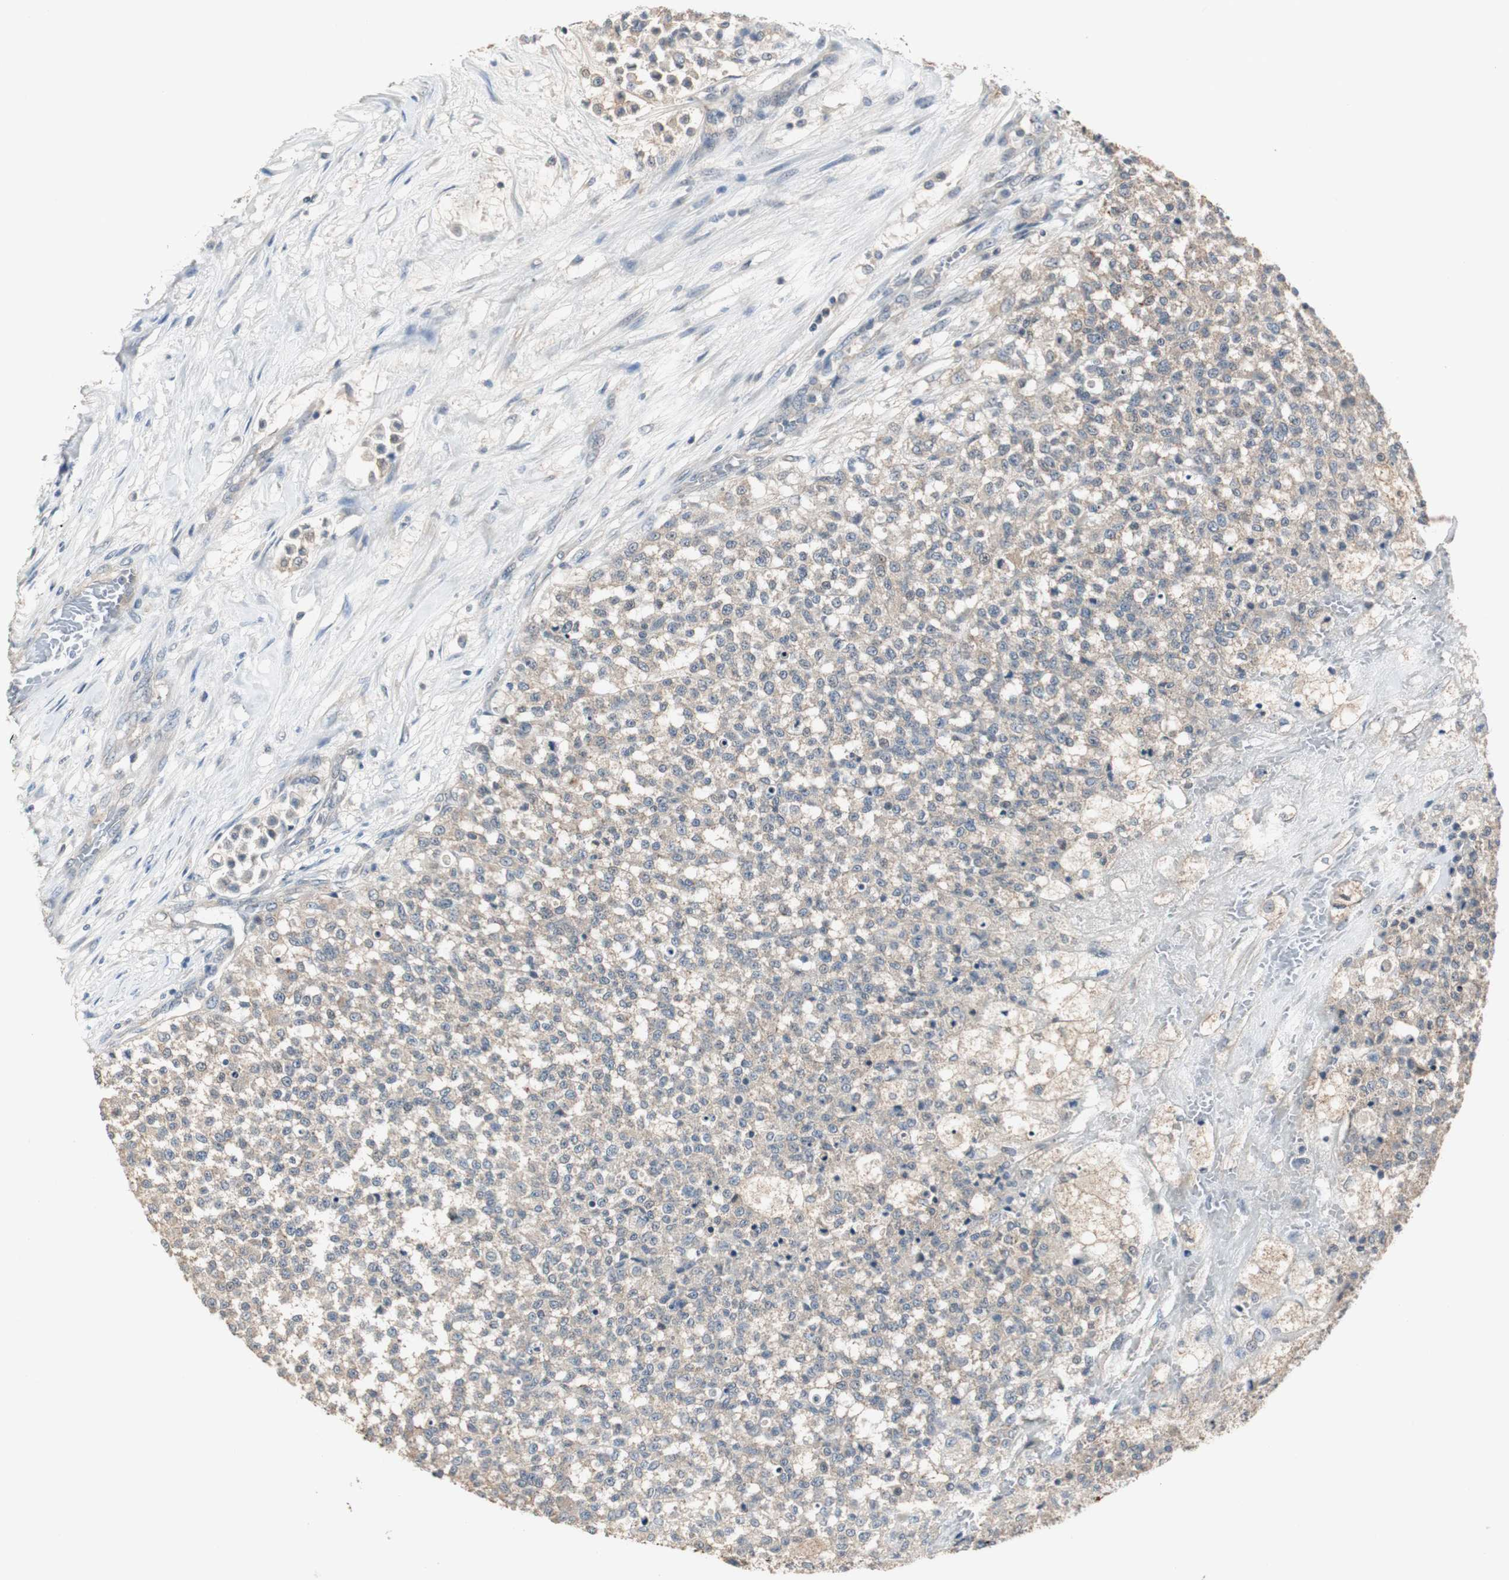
{"staining": {"intensity": "weak", "quantity": "25%-75%", "location": "cytoplasmic/membranous"}, "tissue": "testis cancer", "cell_type": "Tumor cells", "image_type": "cancer", "snomed": [{"axis": "morphology", "description": "Seminoma, NOS"}, {"axis": "topography", "description": "Testis"}], "caption": "A histopathology image showing weak cytoplasmic/membranous positivity in about 25%-75% of tumor cells in testis seminoma, as visualized by brown immunohistochemical staining.", "gene": "PTPRN2", "patient": {"sex": "male", "age": 59}}